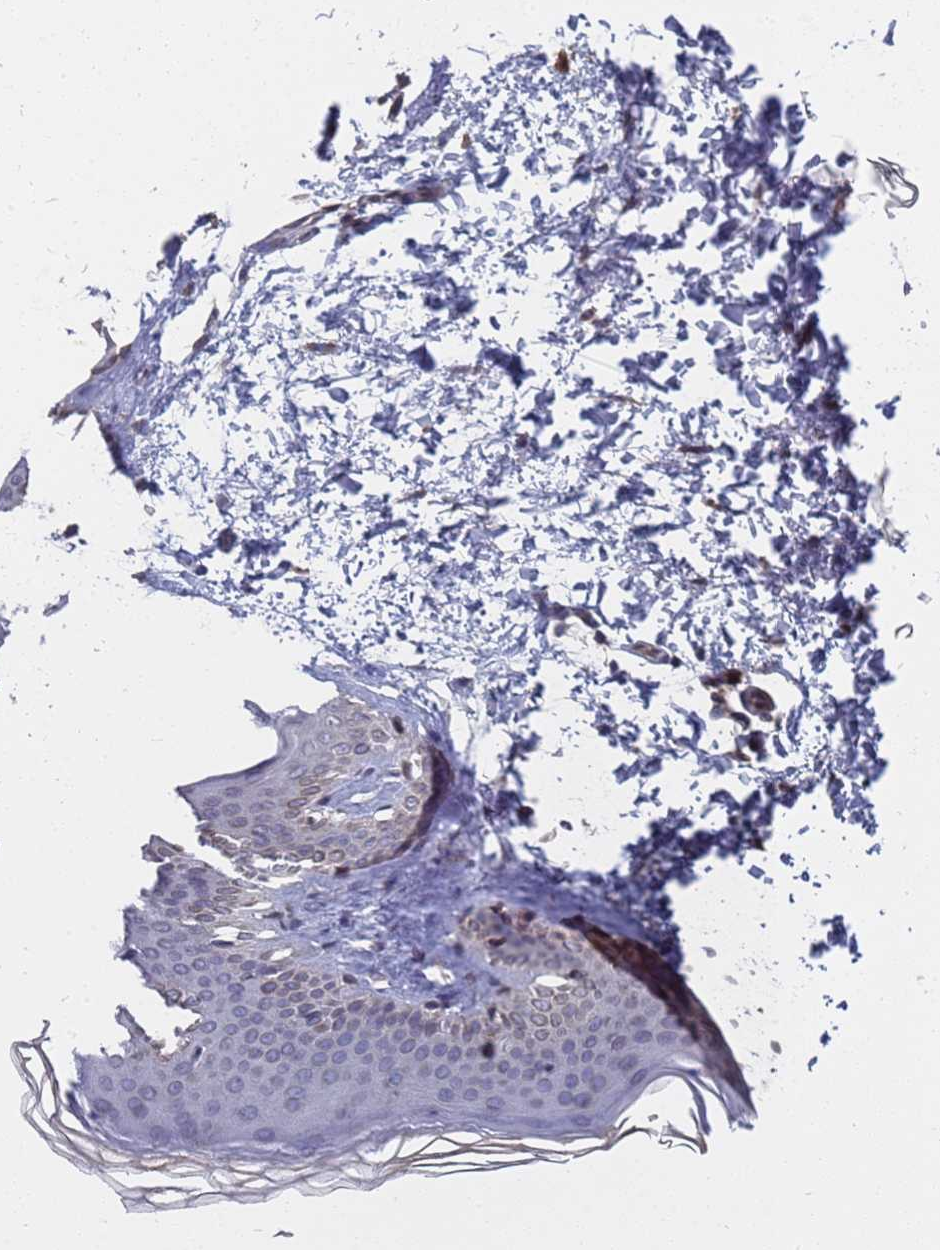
{"staining": {"intensity": "negative", "quantity": "none", "location": "none"}, "tissue": "skin", "cell_type": "Fibroblasts", "image_type": "normal", "snomed": [{"axis": "morphology", "description": "Normal tissue, NOS"}, {"axis": "topography", "description": "Skin"}], "caption": "Fibroblasts are negative for protein expression in benign human skin. (DAB (3,3'-diaminobenzidine) IHC, high magnification).", "gene": "FAM166B", "patient": {"sex": "female", "age": 27}}